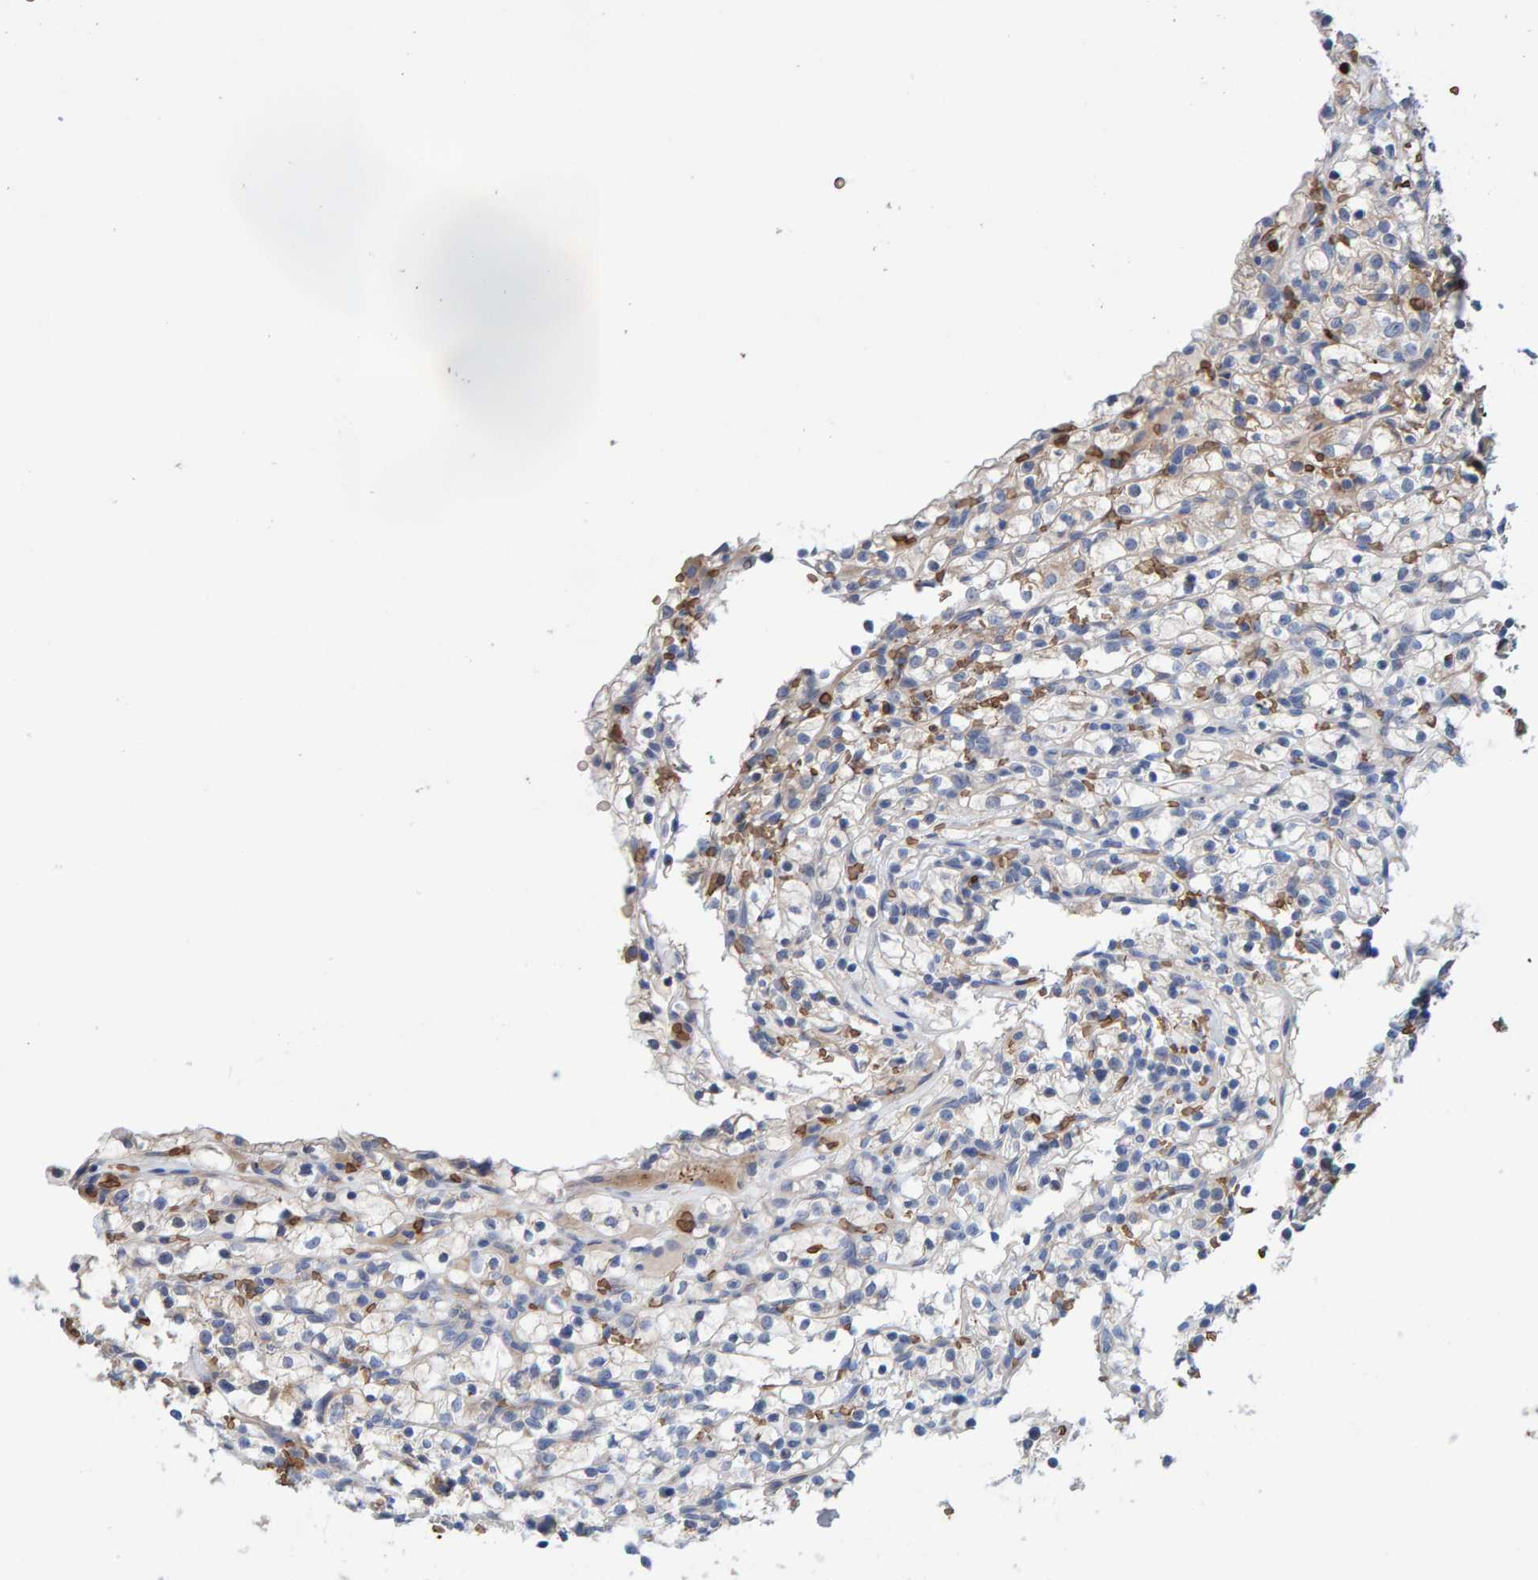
{"staining": {"intensity": "weak", "quantity": "25%-75%", "location": "cytoplasmic/membranous"}, "tissue": "renal cancer", "cell_type": "Tumor cells", "image_type": "cancer", "snomed": [{"axis": "morphology", "description": "Adenocarcinoma, NOS"}, {"axis": "topography", "description": "Kidney"}], "caption": "This is a photomicrograph of immunohistochemistry staining of renal cancer, which shows weak staining in the cytoplasmic/membranous of tumor cells.", "gene": "VPS9D1", "patient": {"sex": "female", "age": 57}}